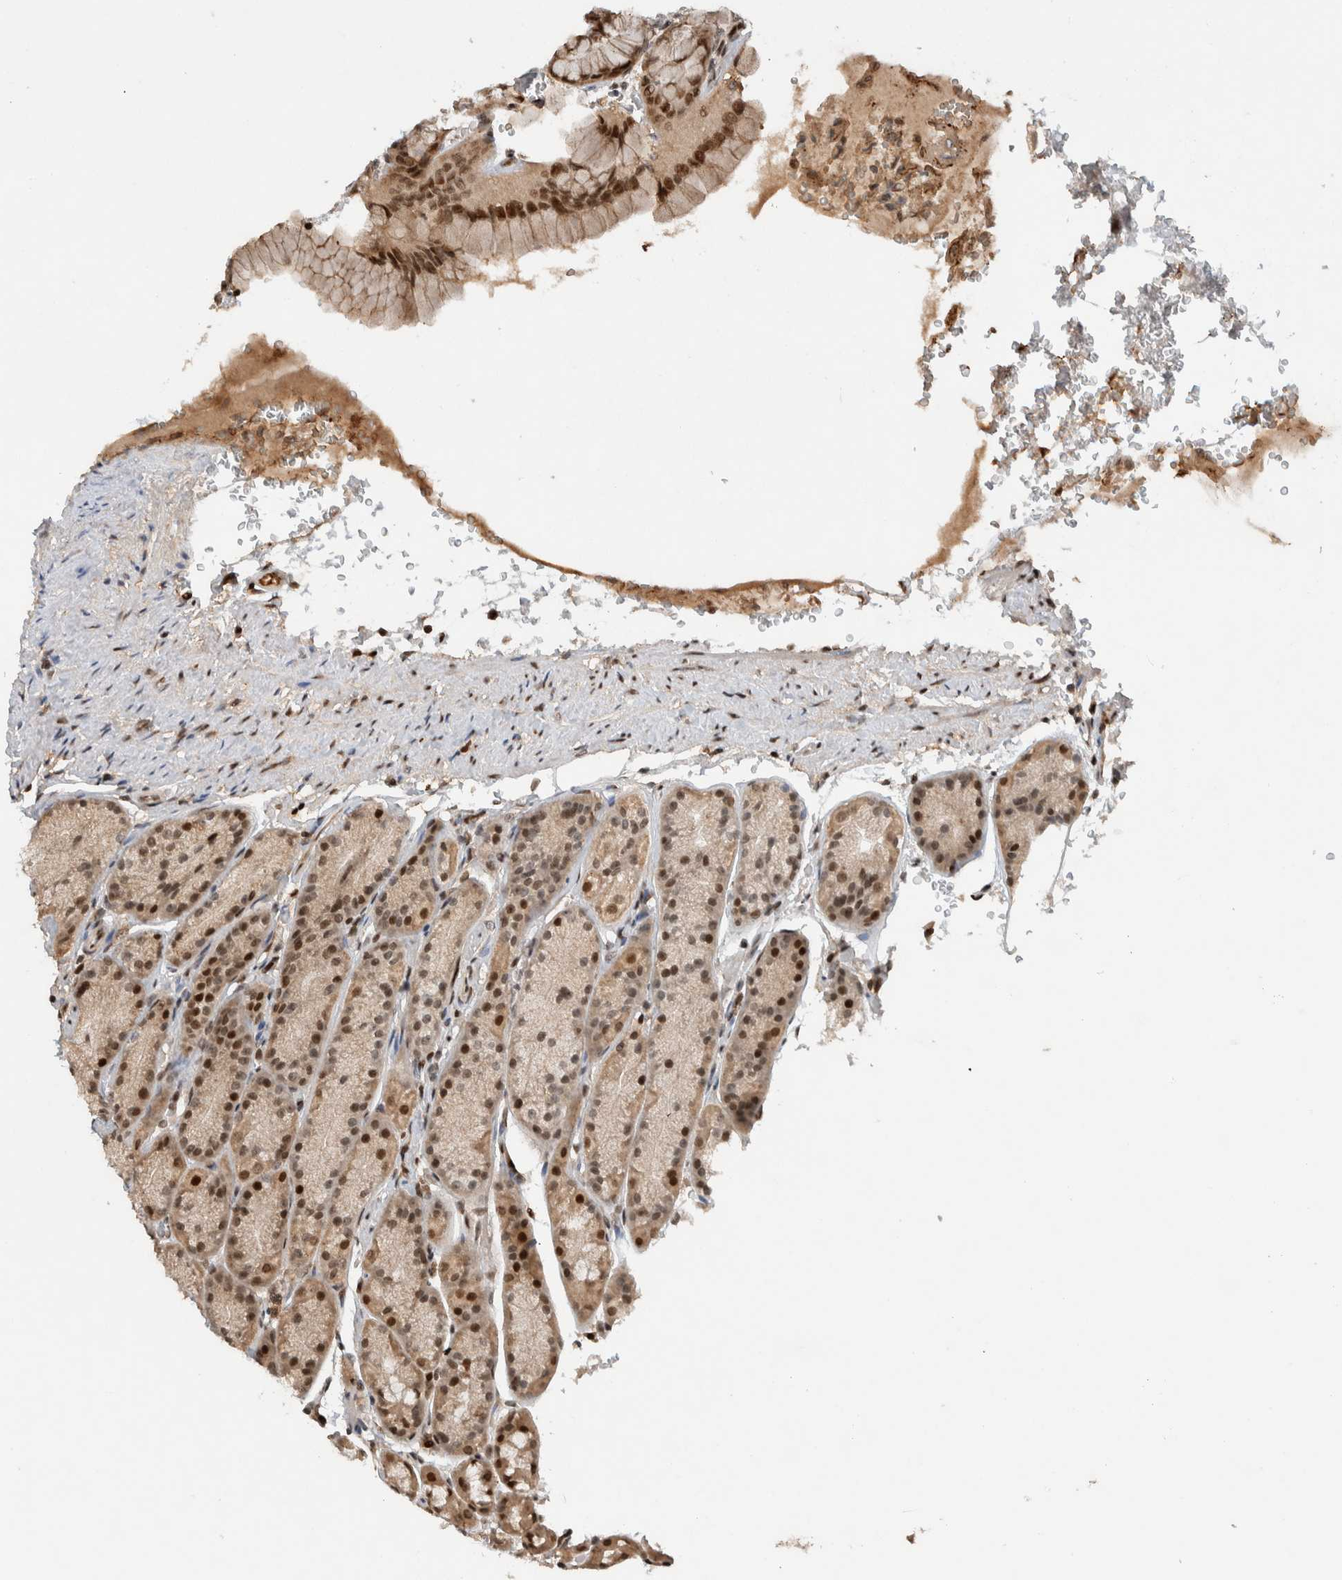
{"staining": {"intensity": "moderate", "quantity": ">75%", "location": "cytoplasmic/membranous,nuclear"}, "tissue": "stomach", "cell_type": "Glandular cells", "image_type": "normal", "snomed": [{"axis": "morphology", "description": "Normal tissue, NOS"}, {"axis": "topography", "description": "Stomach"}], "caption": "Protein staining of unremarkable stomach reveals moderate cytoplasmic/membranous,nuclear positivity in about >75% of glandular cells.", "gene": "ZNF521", "patient": {"sex": "male", "age": 42}}